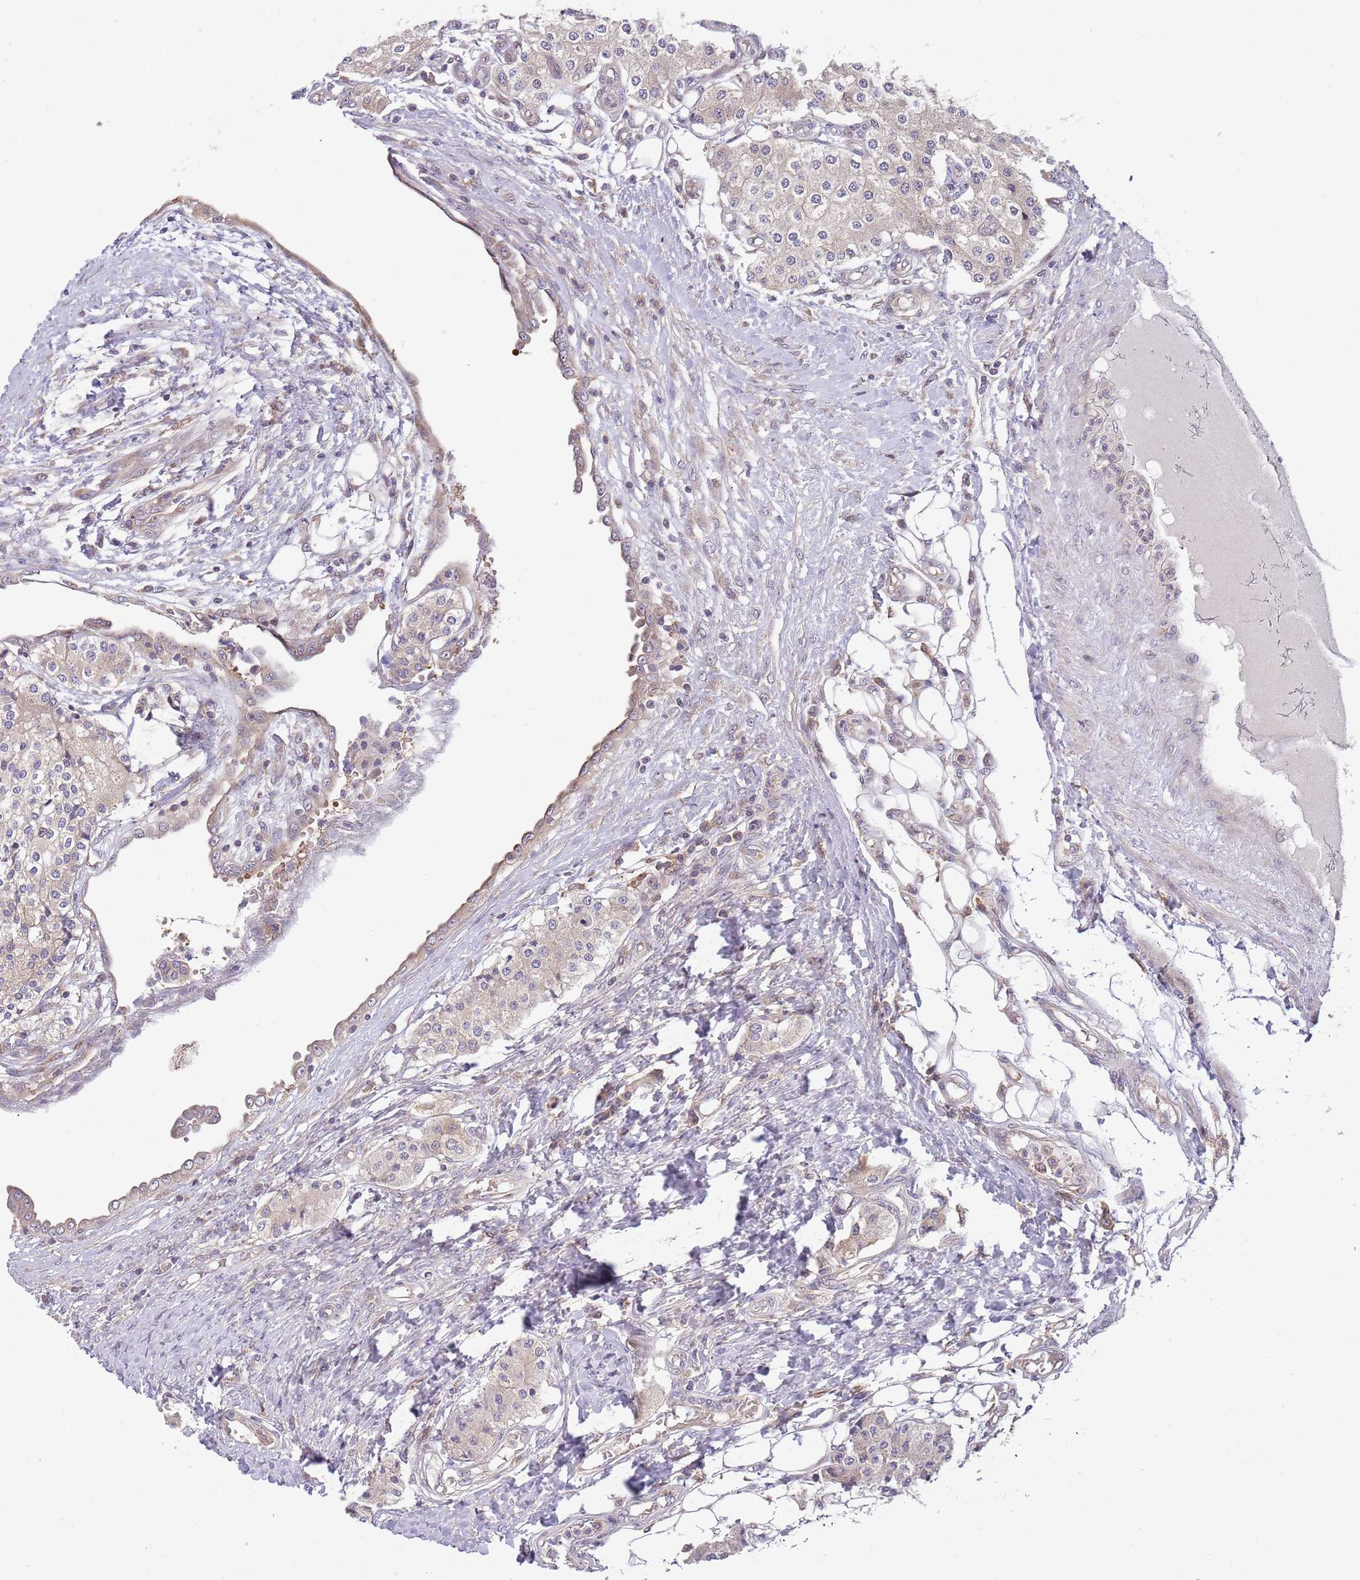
{"staining": {"intensity": "moderate", "quantity": "<25%", "location": "cytoplasmic/membranous"}, "tissue": "carcinoid", "cell_type": "Tumor cells", "image_type": "cancer", "snomed": [{"axis": "morphology", "description": "Carcinoid, malignant, NOS"}, {"axis": "topography", "description": "Colon"}], "caption": "This histopathology image exhibits carcinoid stained with immunohistochemistry (IHC) to label a protein in brown. The cytoplasmic/membranous of tumor cells show moderate positivity for the protein. Nuclei are counter-stained blue.", "gene": "GGA1", "patient": {"sex": "female", "age": 52}}